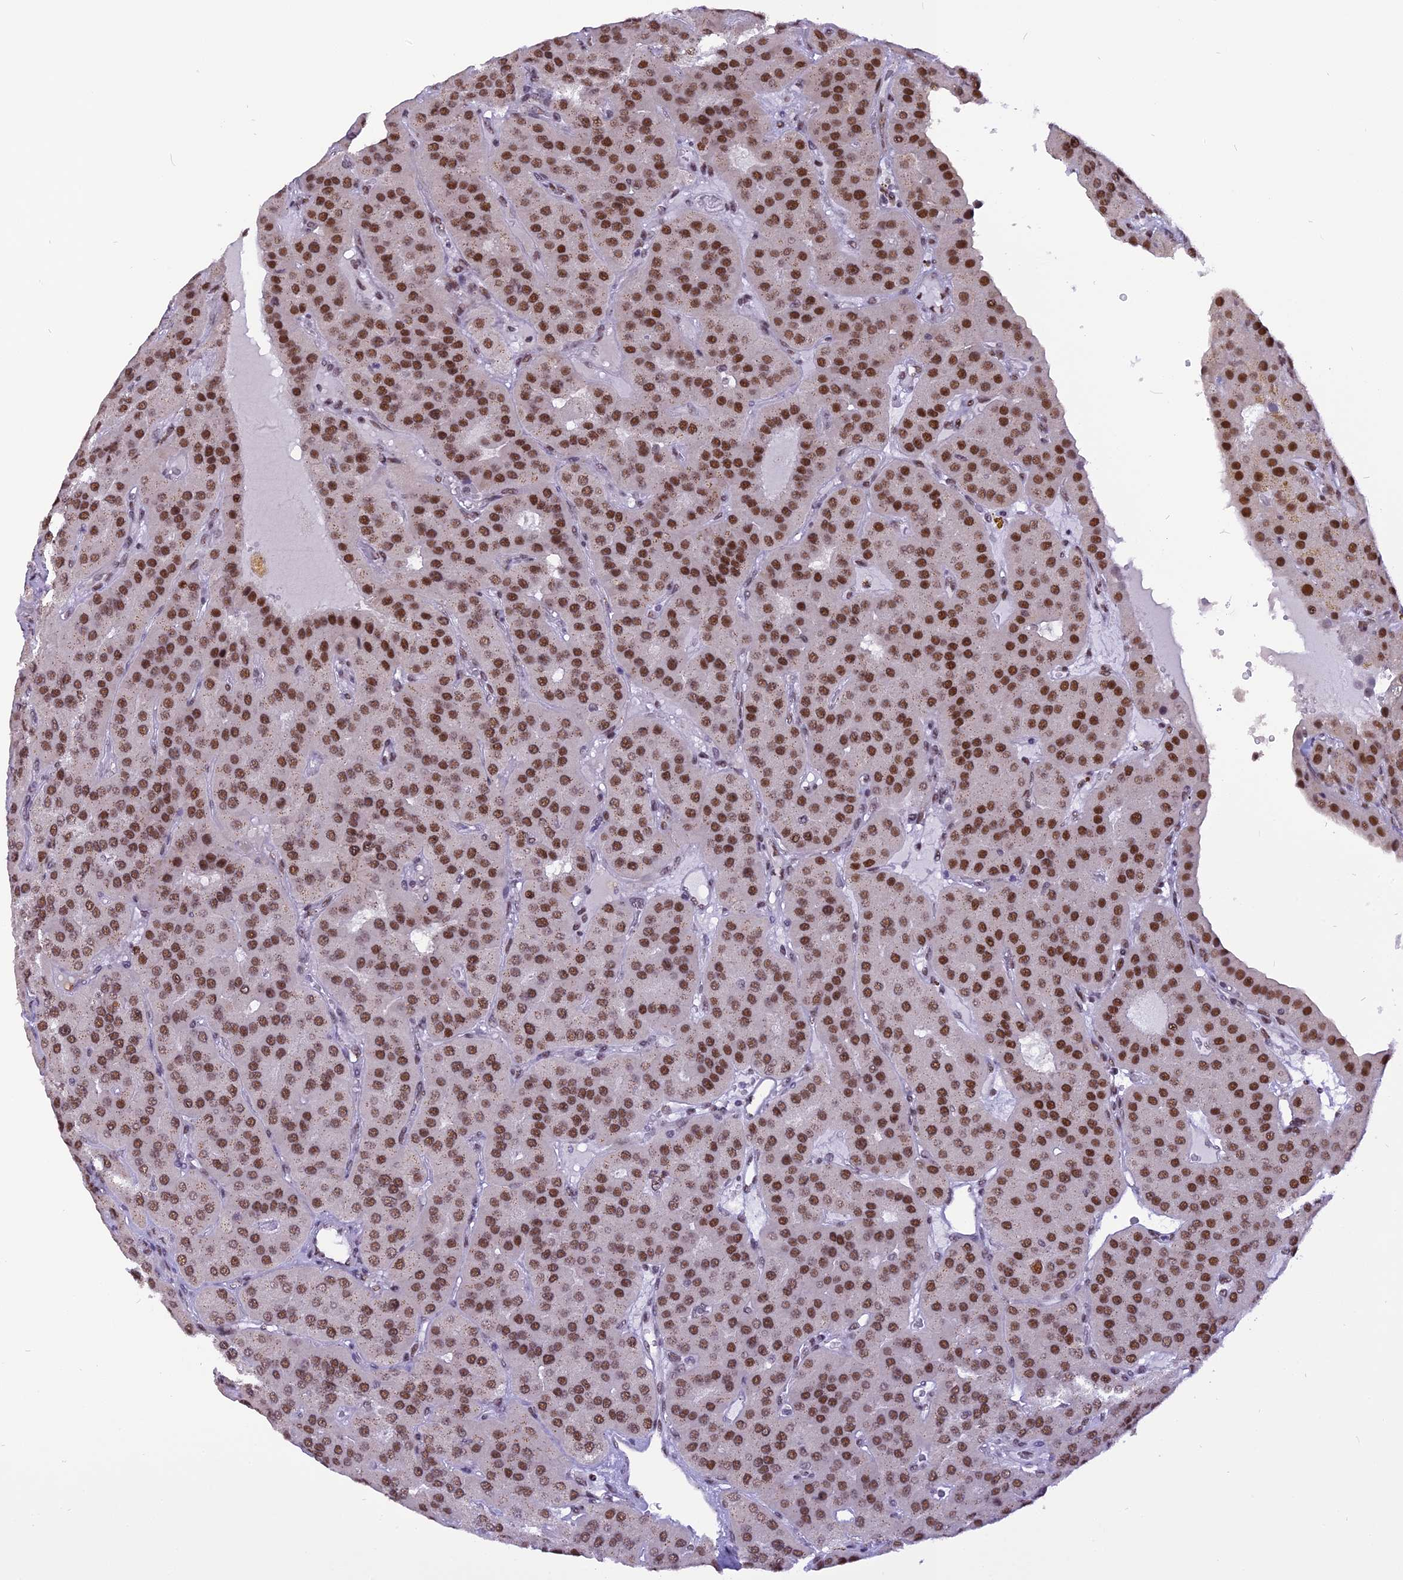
{"staining": {"intensity": "moderate", "quantity": ">75%", "location": "nuclear"}, "tissue": "parathyroid gland", "cell_type": "Glandular cells", "image_type": "normal", "snomed": [{"axis": "morphology", "description": "Normal tissue, NOS"}, {"axis": "morphology", "description": "Adenoma, NOS"}, {"axis": "topography", "description": "Parathyroid gland"}], "caption": "Protein analysis of normal parathyroid gland exhibits moderate nuclear staining in approximately >75% of glandular cells. Nuclei are stained in blue.", "gene": "IRF2BP1", "patient": {"sex": "female", "age": 86}}